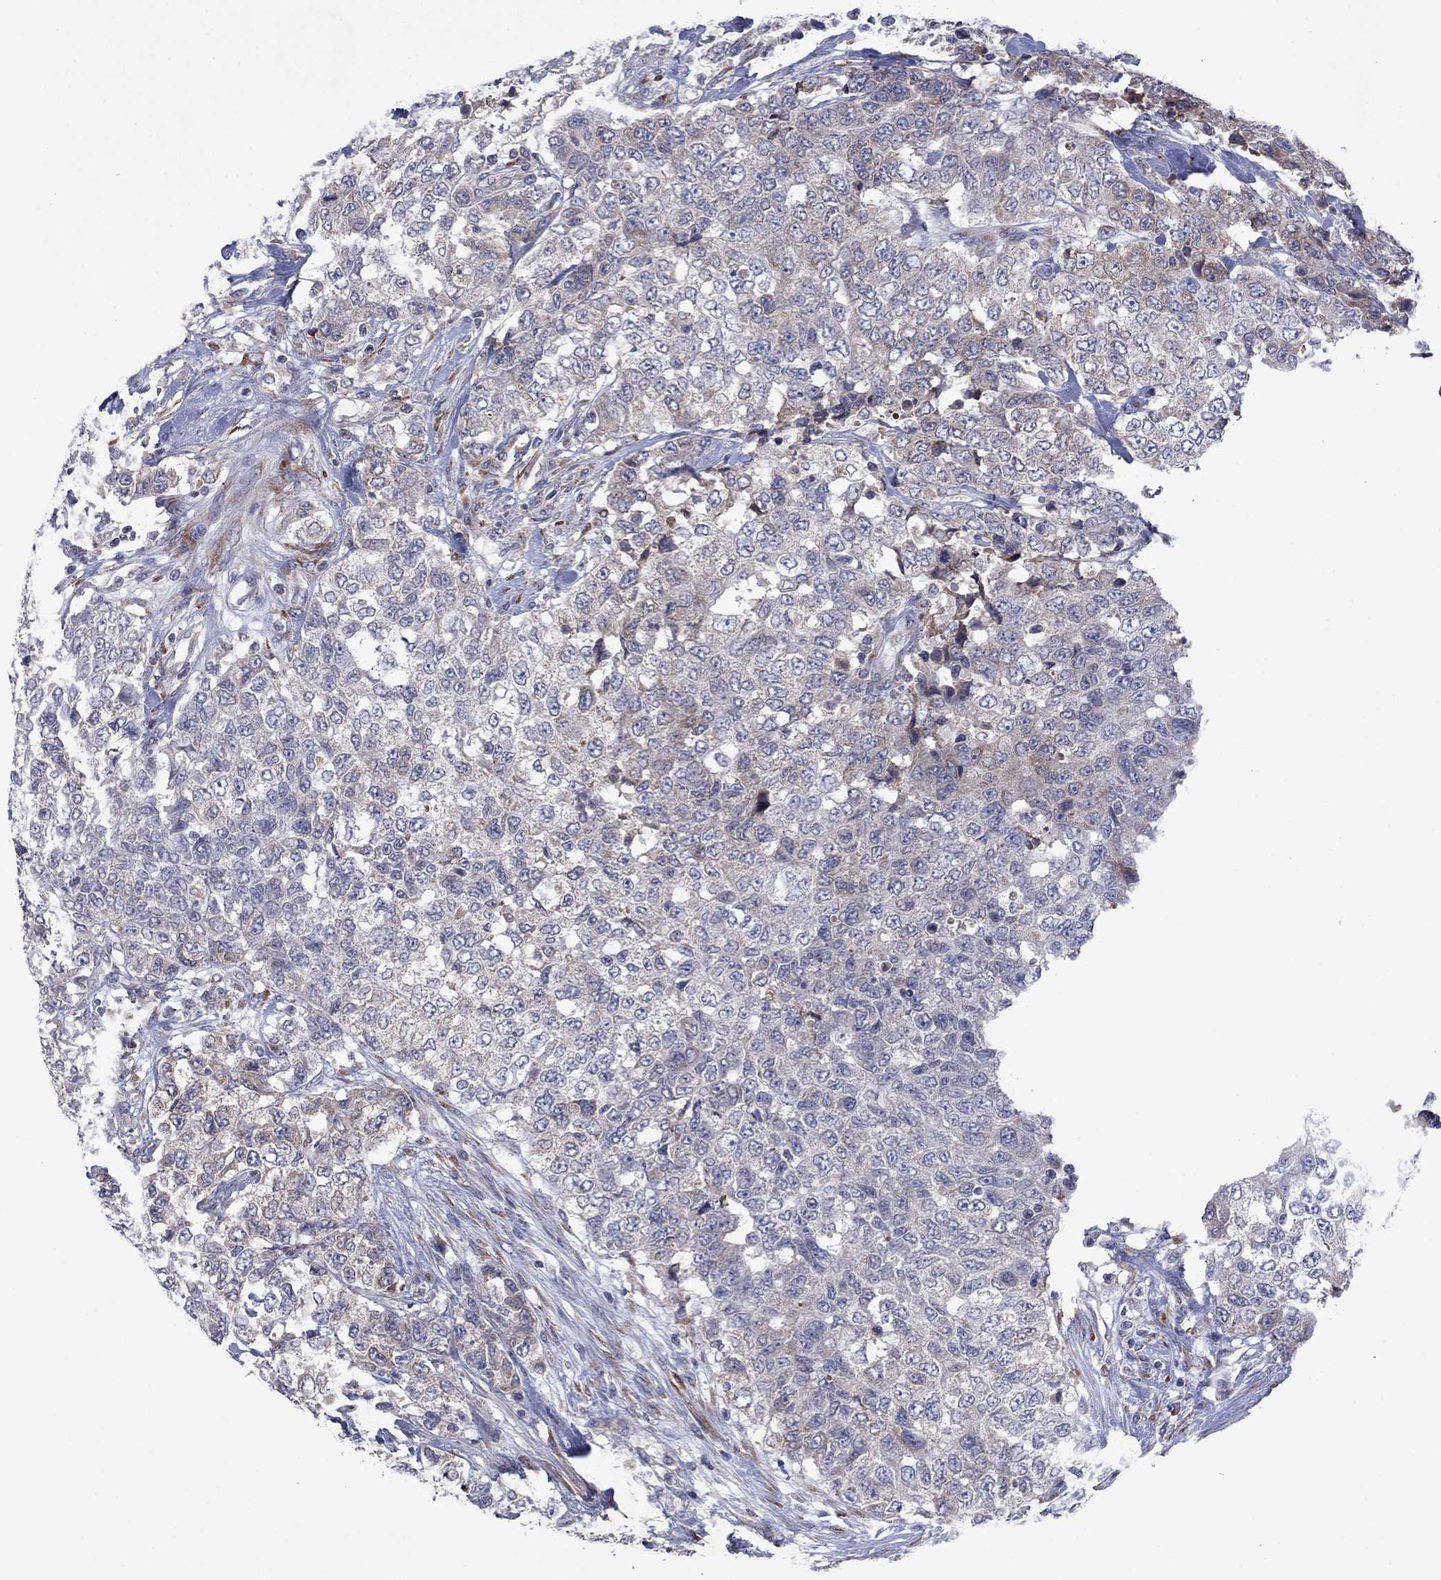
{"staining": {"intensity": "negative", "quantity": "none", "location": "none"}, "tissue": "urothelial cancer", "cell_type": "Tumor cells", "image_type": "cancer", "snomed": [{"axis": "morphology", "description": "Urothelial carcinoma, High grade"}, {"axis": "topography", "description": "Urinary bladder"}], "caption": "There is no significant positivity in tumor cells of urothelial cancer.", "gene": "TMEM97", "patient": {"sex": "female", "age": 78}}